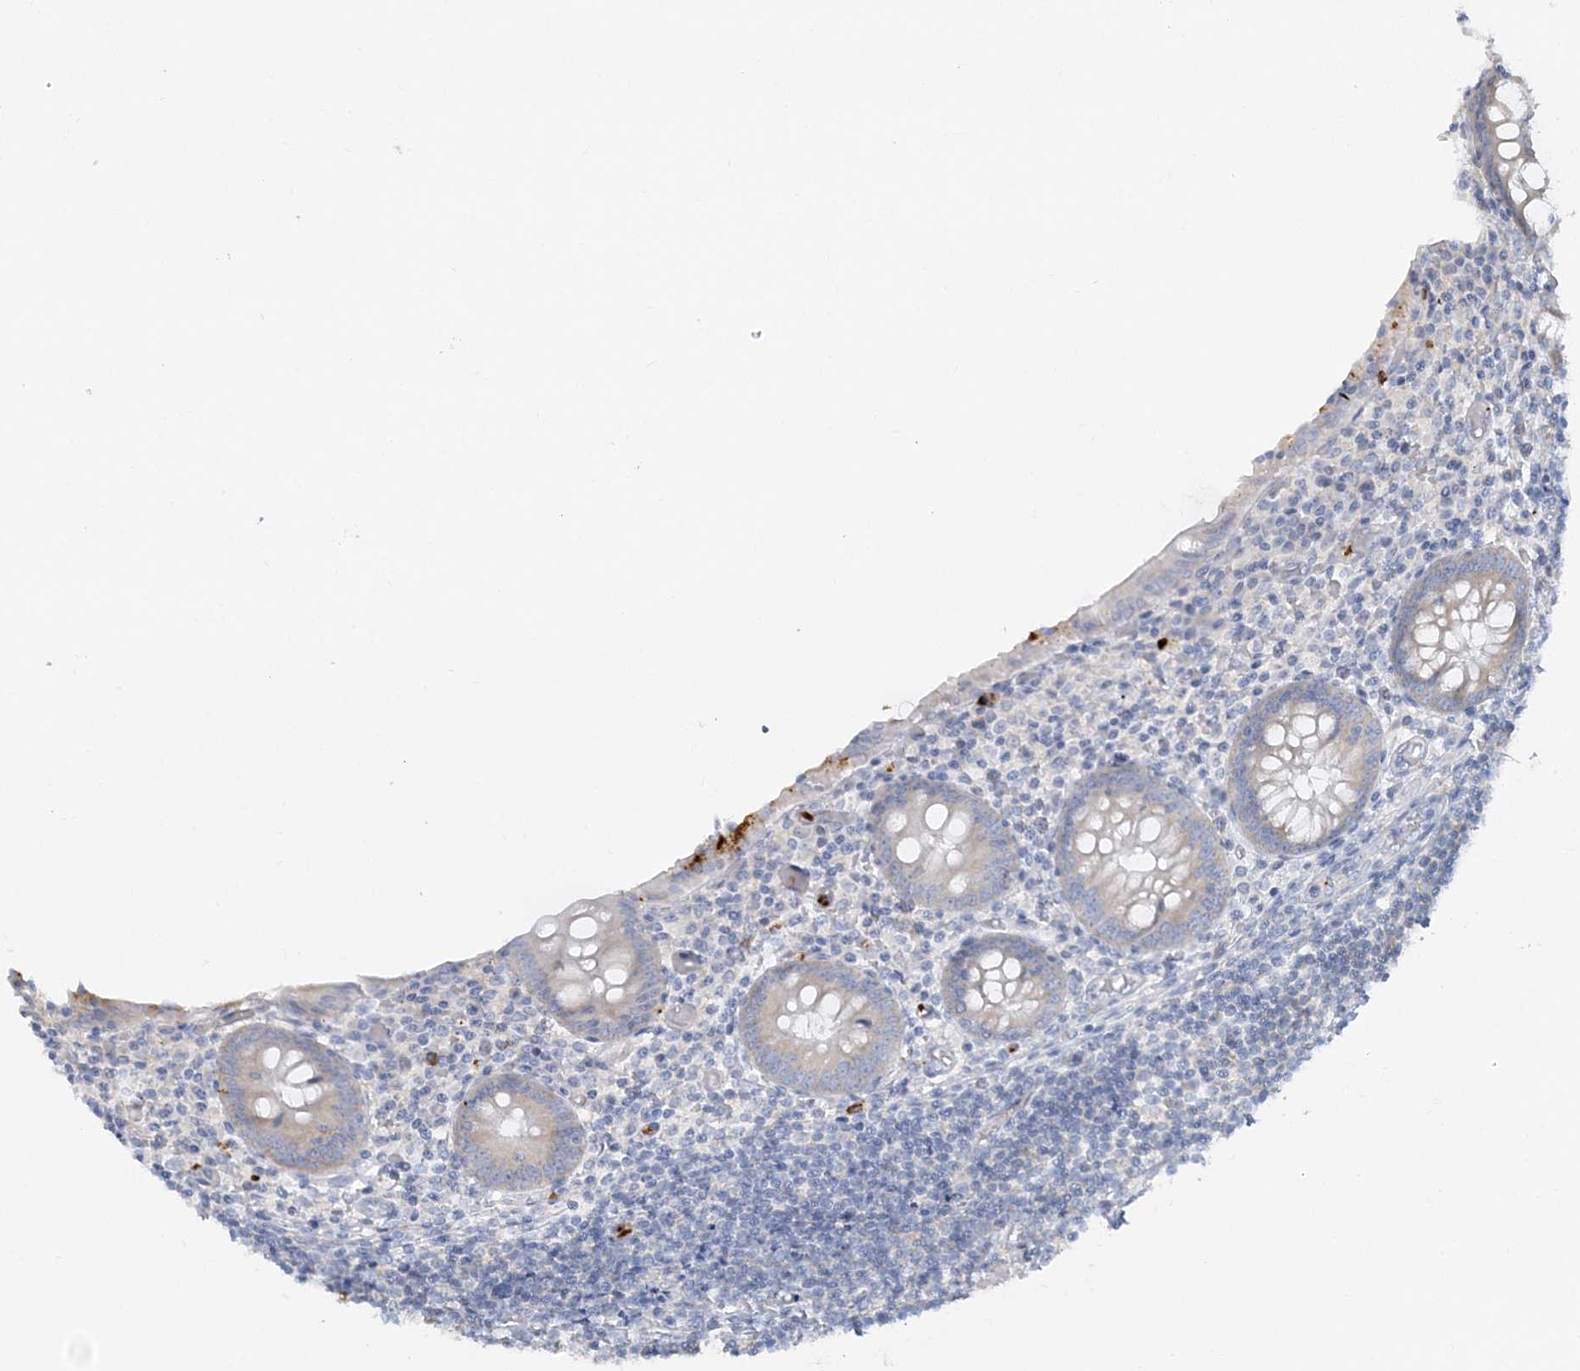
{"staining": {"intensity": "negative", "quantity": "none", "location": "none"}, "tissue": "appendix", "cell_type": "Glandular cells", "image_type": "normal", "snomed": [{"axis": "morphology", "description": "Normal tissue, NOS"}, {"axis": "topography", "description": "Appendix"}], "caption": "A micrograph of human appendix is negative for staining in glandular cells. (Brightfield microscopy of DAB IHC at high magnification).", "gene": "CCNJ", "patient": {"sex": "female", "age": 17}}